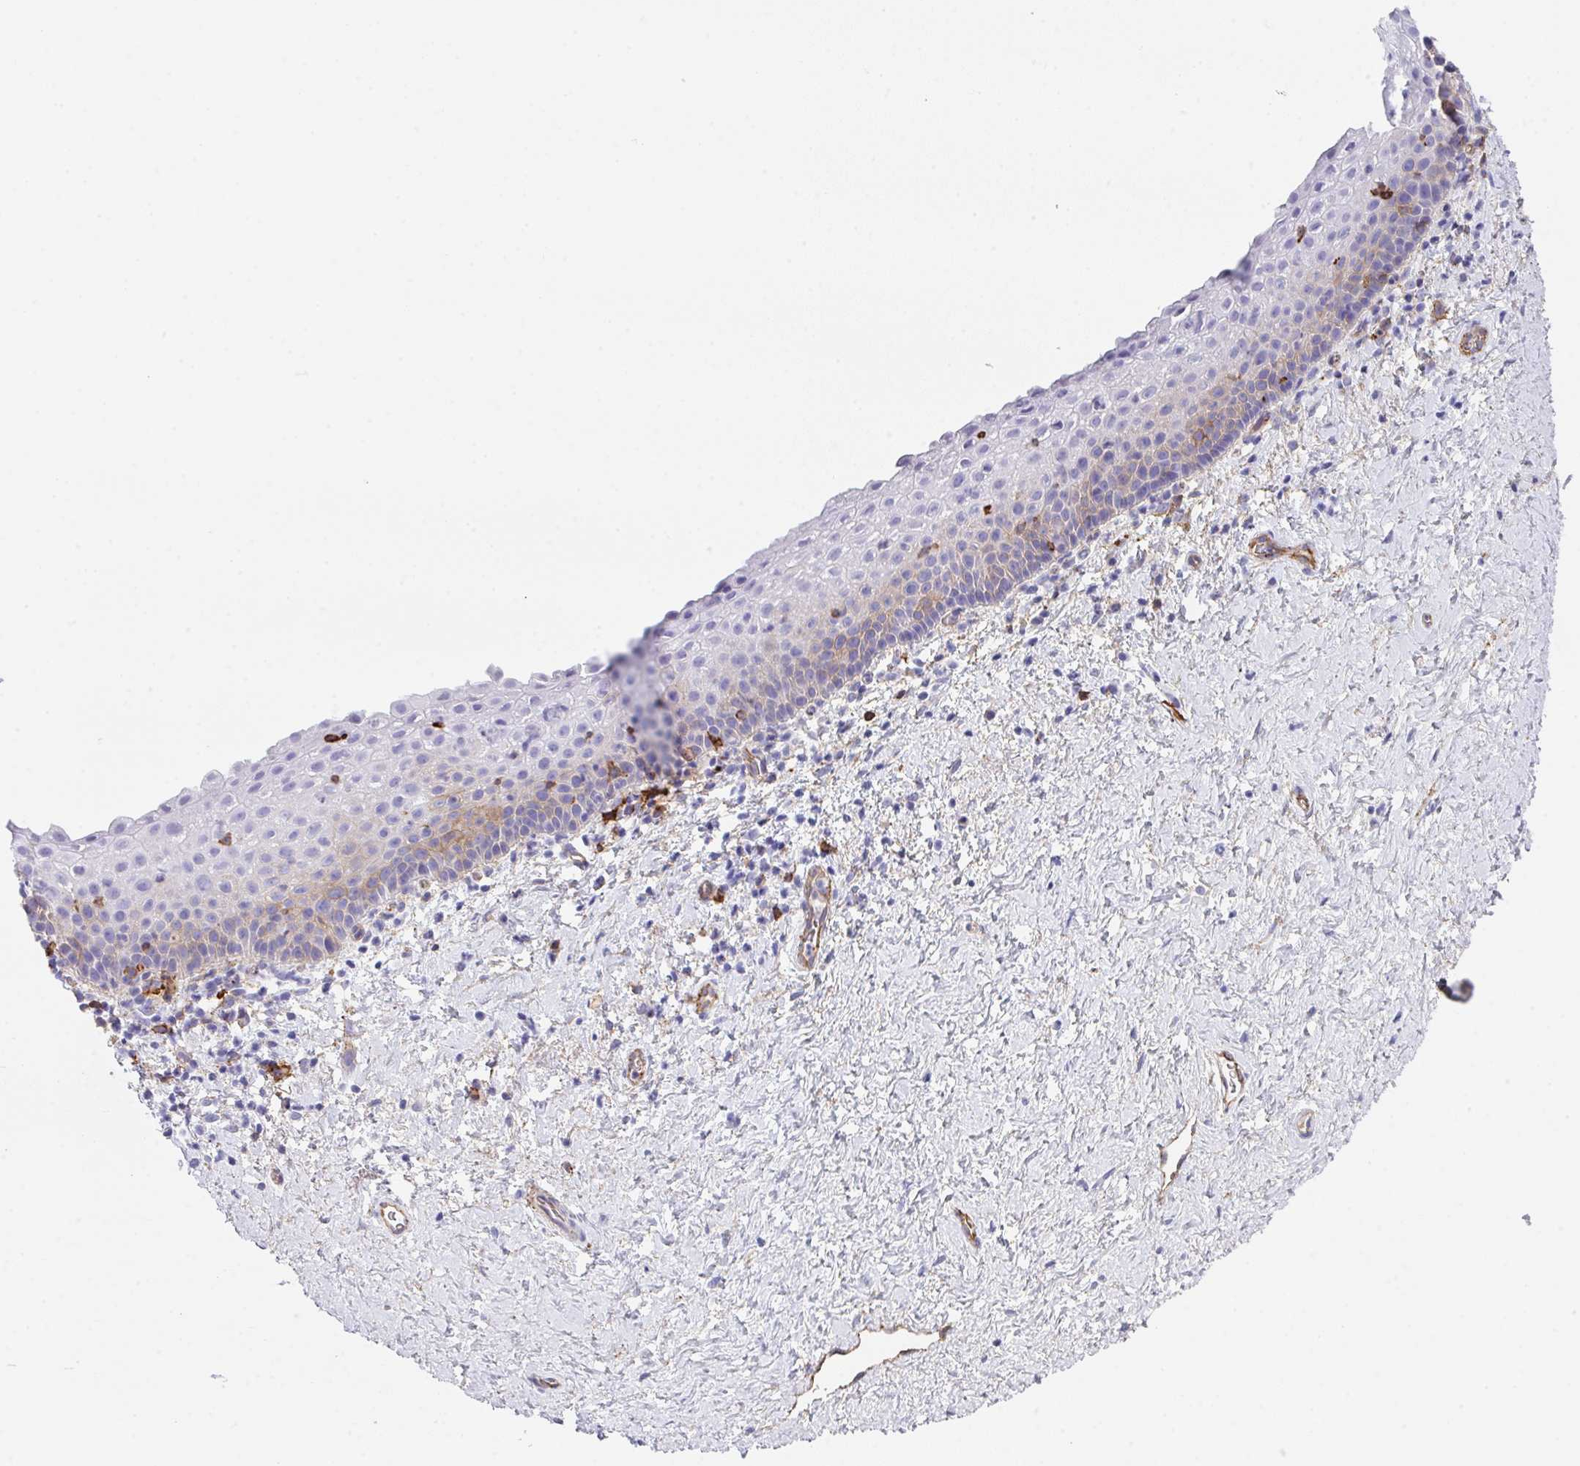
{"staining": {"intensity": "weak", "quantity": "<25%", "location": "cytoplasmic/membranous"}, "tissue": "vagina", "cell_type": "Squamous epithelial cells", "image_type": "normal", "snomed": [{"axis": "morphology", "description": "Normal tissue, NOS"}, {"axis": "topography", "description": "Vagina"}], "caption": "A high-resolution histopathology image shows immunohistochemistry (IHC) staining of normal vagina, which reveals no significant expression in squamous epithelial cells. (Stains: DAB immunohistochemistry with hematoxylin counter stain, Microscopy: brightfield microscopy at high magnification).", "gene": "DBN1", "patient": {"sex": "female", "age": 61}}